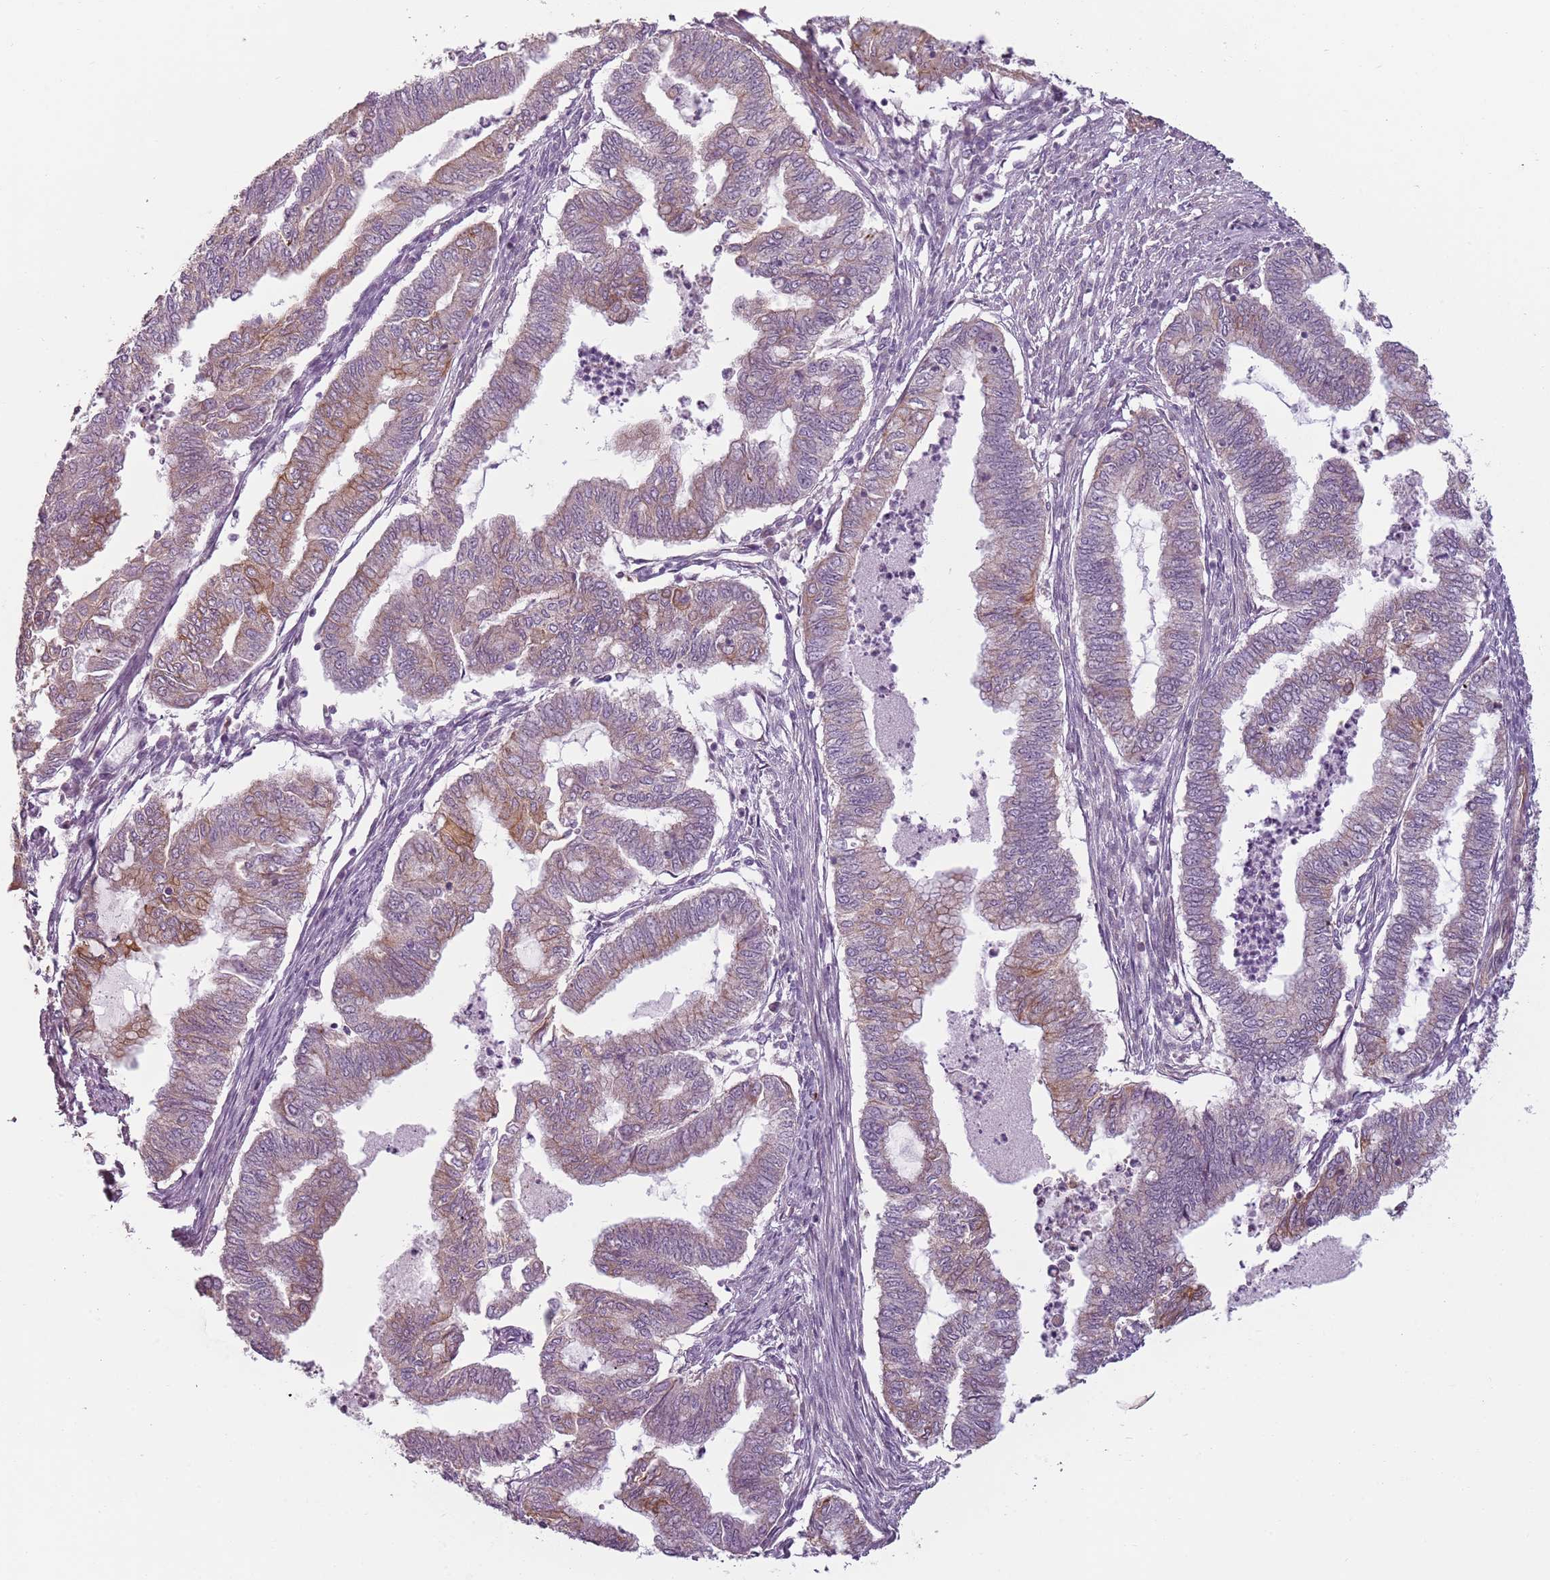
{"staining": {"intensity": "moderate", "quantity": "<25%", "location": "cytoplasmic/membranous"}, "tissue": "endometrial cancer", "cell_type": "Tumor cells", "image_type": "cancer", "snomed": [{"axis": "morphology", "description": "Adenocarcinoma, NOS"}, {"axis": "topography", "description": "Endometrium"}], "caption": "Immunohistochemical staining of human endometrial adenocarcinoma exhibits moderate cytoplasmic/membranous protein positivity in about <25% of tumor cells.", "gene": "TLCD2", "patient": {"sex": "female", "age": 79}}